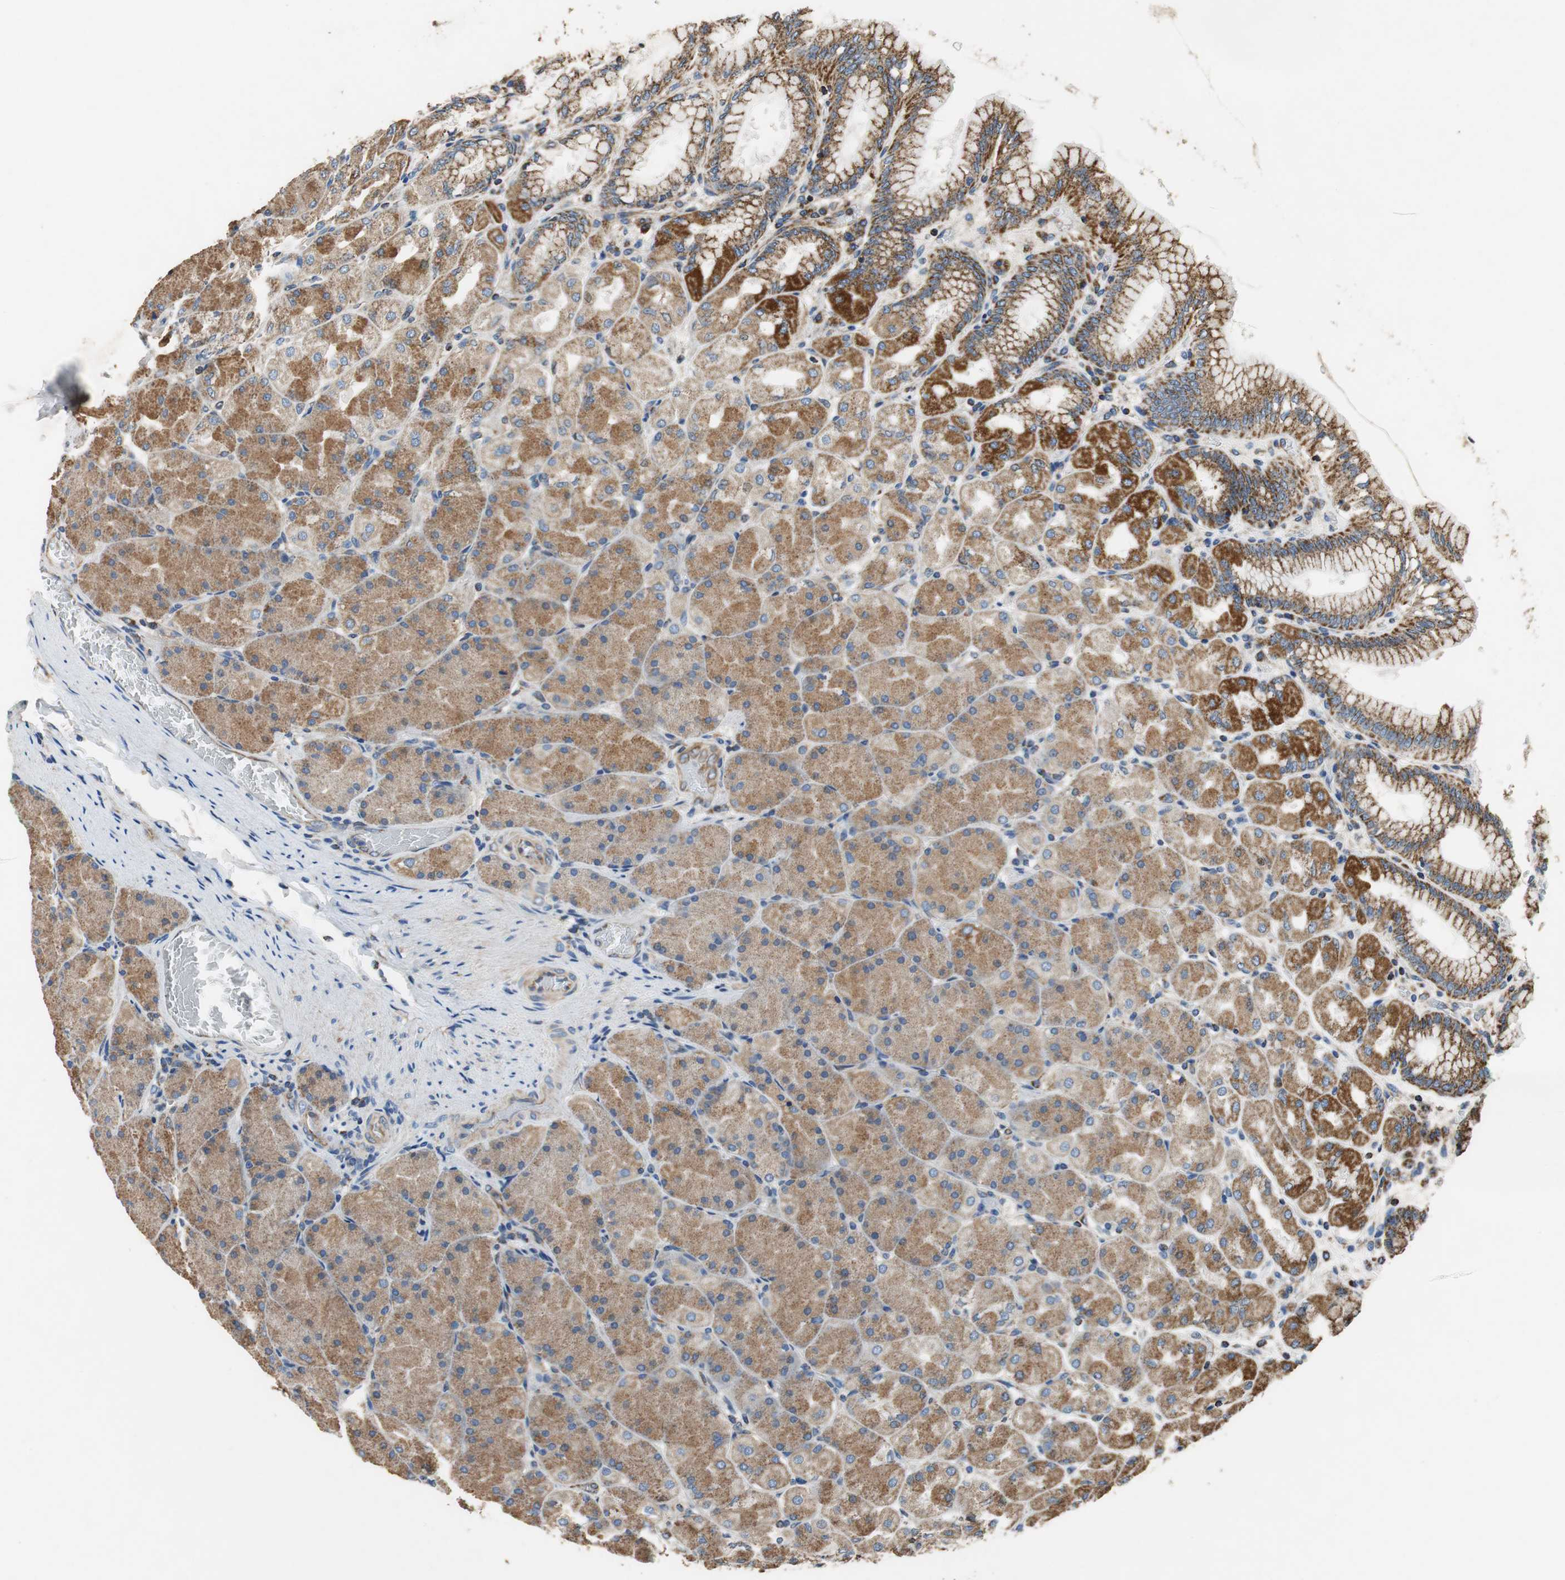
{"staining": {"intensity": "strong", "quantity": ">75%", "location": "cytoplasmic/membranous"}, "tissue": "stomach", "cell_type": "Glandular cells", "image_type": "normal", "snomed": [{"axis": "morphology", "description": "Normal tissue, NOS"}, {"axis": "topography", "description": "Stomach, upper"}], "caption": "Protein analysis of benign stomach demonstrates strong cytoplasmic/membranous positivity in approximately >75% of glandular cells. The staining is performed using DAB brown chromogen to label protein expression. The nuclei are counter-stained blue using hematoxylin.", "gene": "GSTK1", "patient": {"sex": "female", "age": 56}}